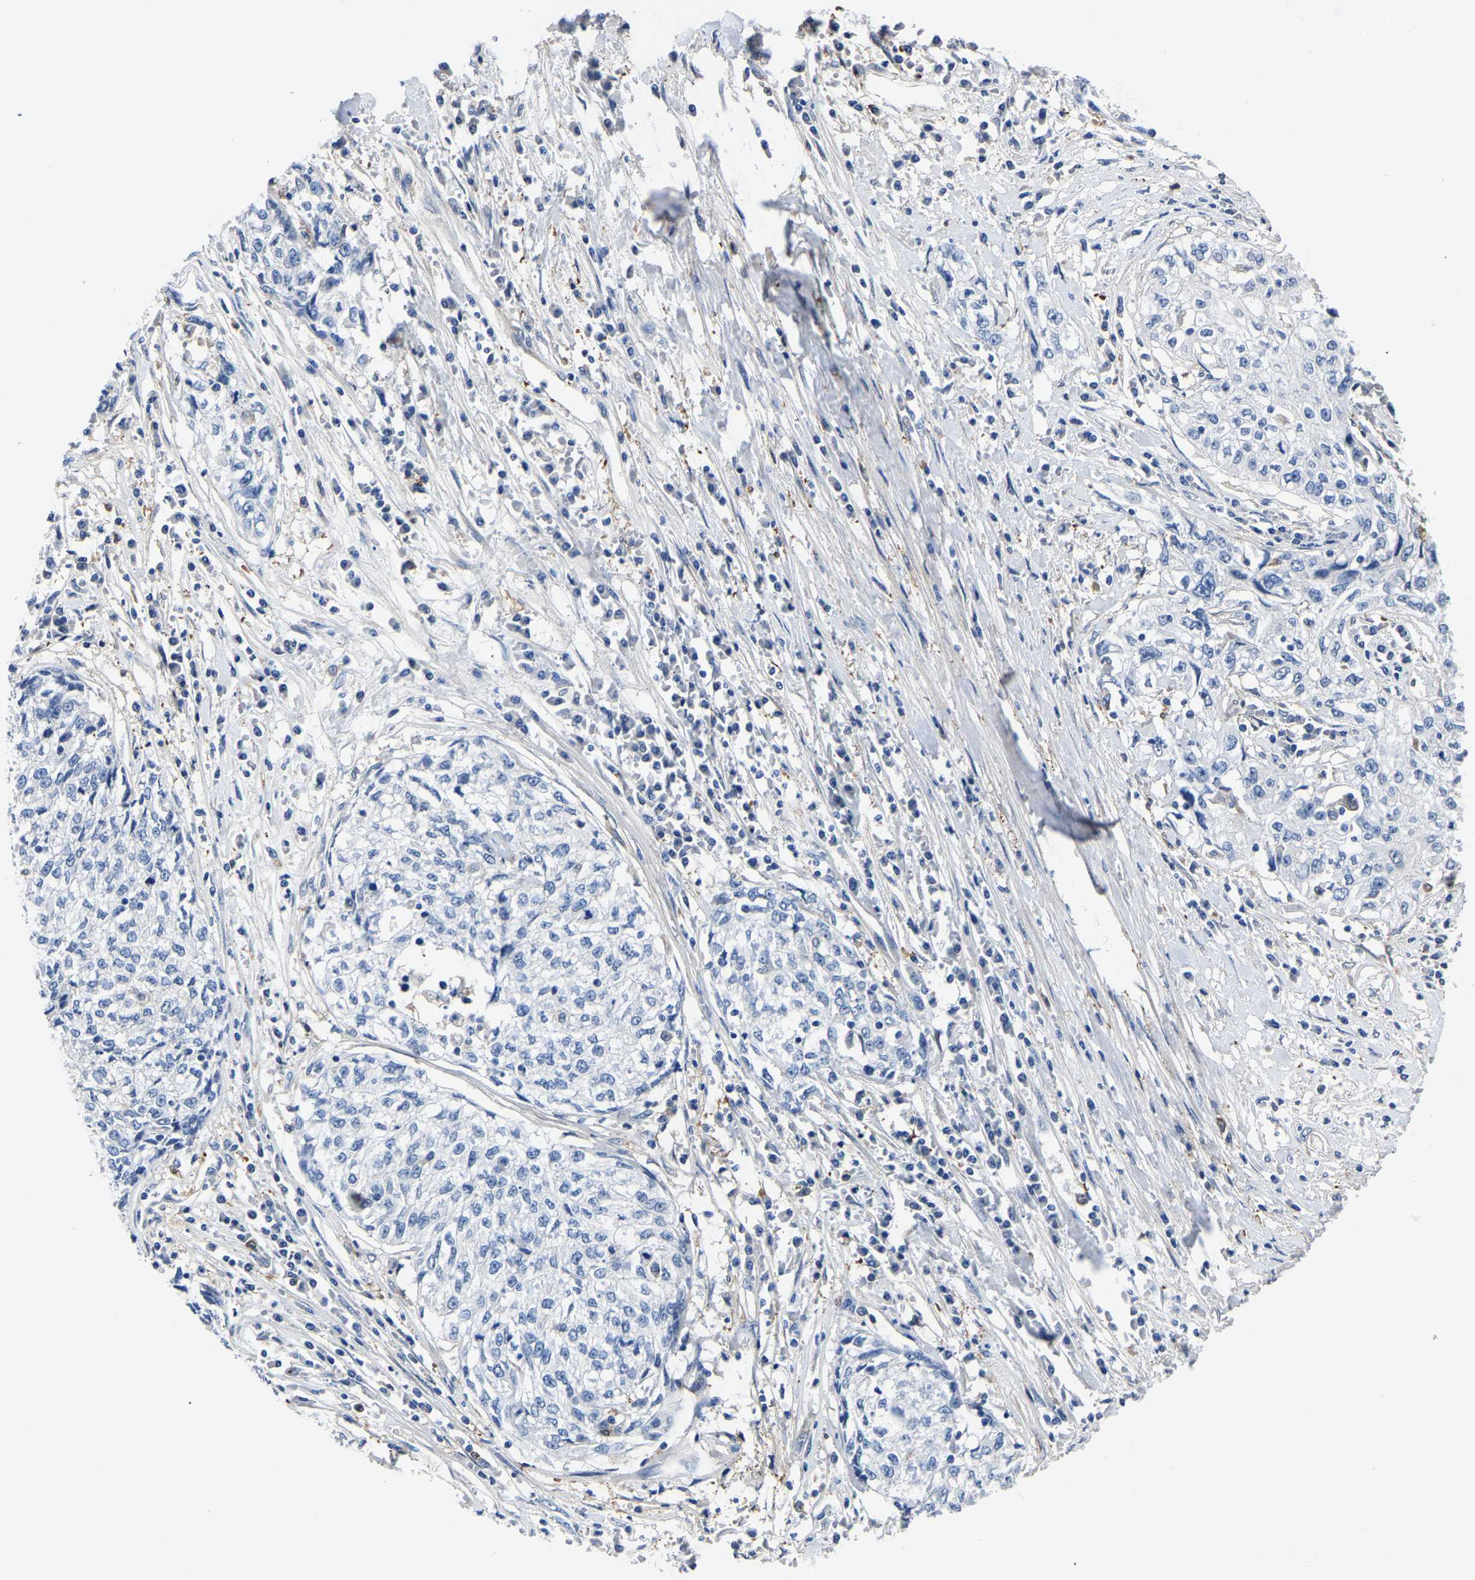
{"staining": {"intensity": "negative", "quantity": "none", "location": "none"}, "tissue": "cervical cancer", "cell_type": "Tumor cells", "image_type": "cancer", "snomed": [{"axis": "morphology", "description": "Squamous cell carcinoma, NOS"}, {"axis": "topography", "description": "Cervix"}], "caption": "This is a image of immunohistochemistry (IHC) staining of cervical cancer, which shows no staining in tumor cells.", "gene": "ATG2B", "patient": {"sex": "female", "age": 57}}